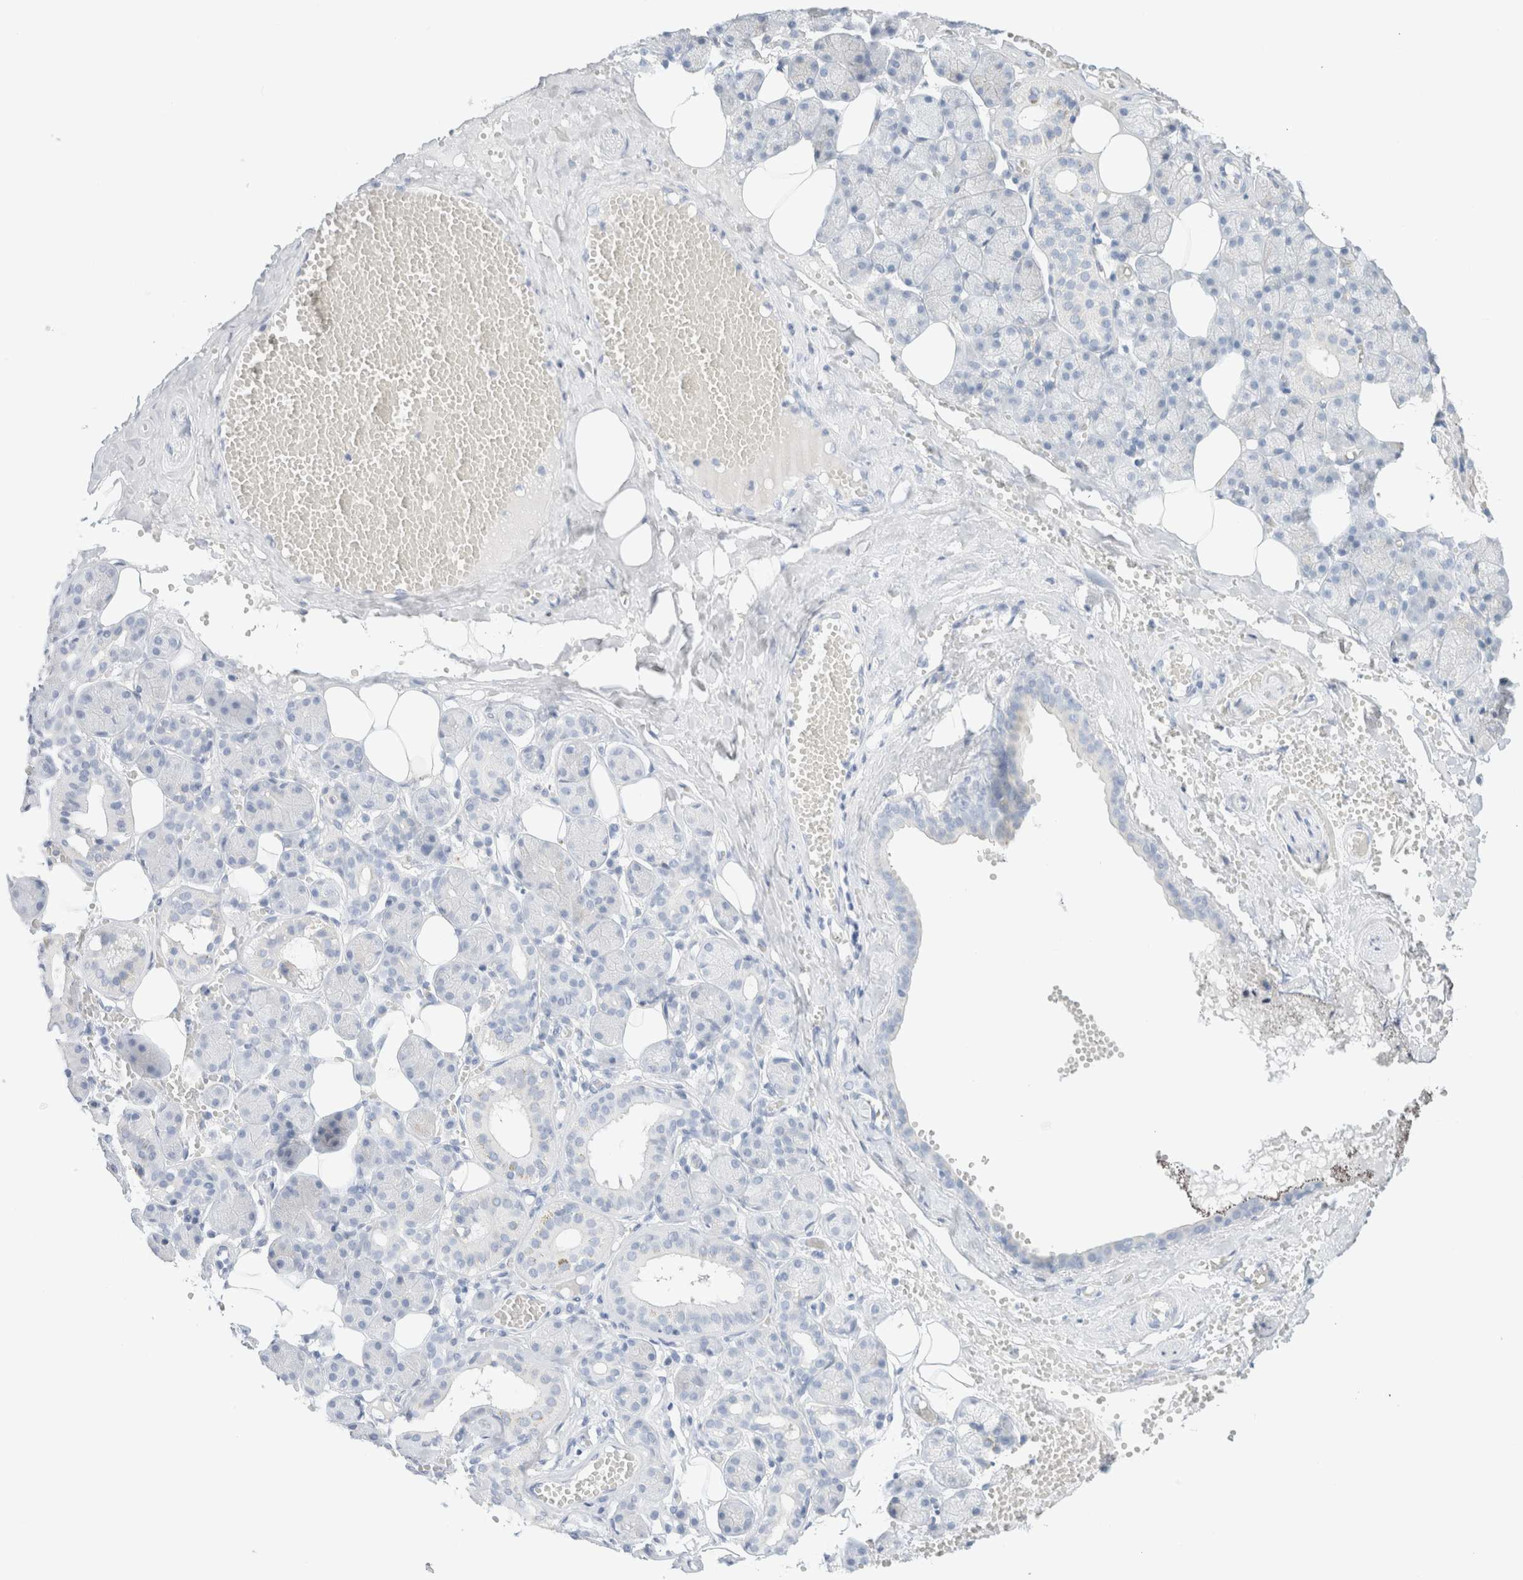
{"staining": {"intensity": "negative", "quantity": "none", "location": "none"}, "tissue": "salivary gland", "cell_type": "Glandular cells", "image_type": "normal", "snomed": [{"axis": "morphology", "description": "Normal tissue, NOS"}, {"axis": "topography", "description": "Salivary gland"}], "caption": "Immunohistochemistry (IHC) image of benign salivary gland: salivary gland stained with DAB (3,3'-diaminobenzidine) displays no significant protein positivity in glandular cells.", "gene": "CPQ", "patient": {"sex": "male", "age": 62}}